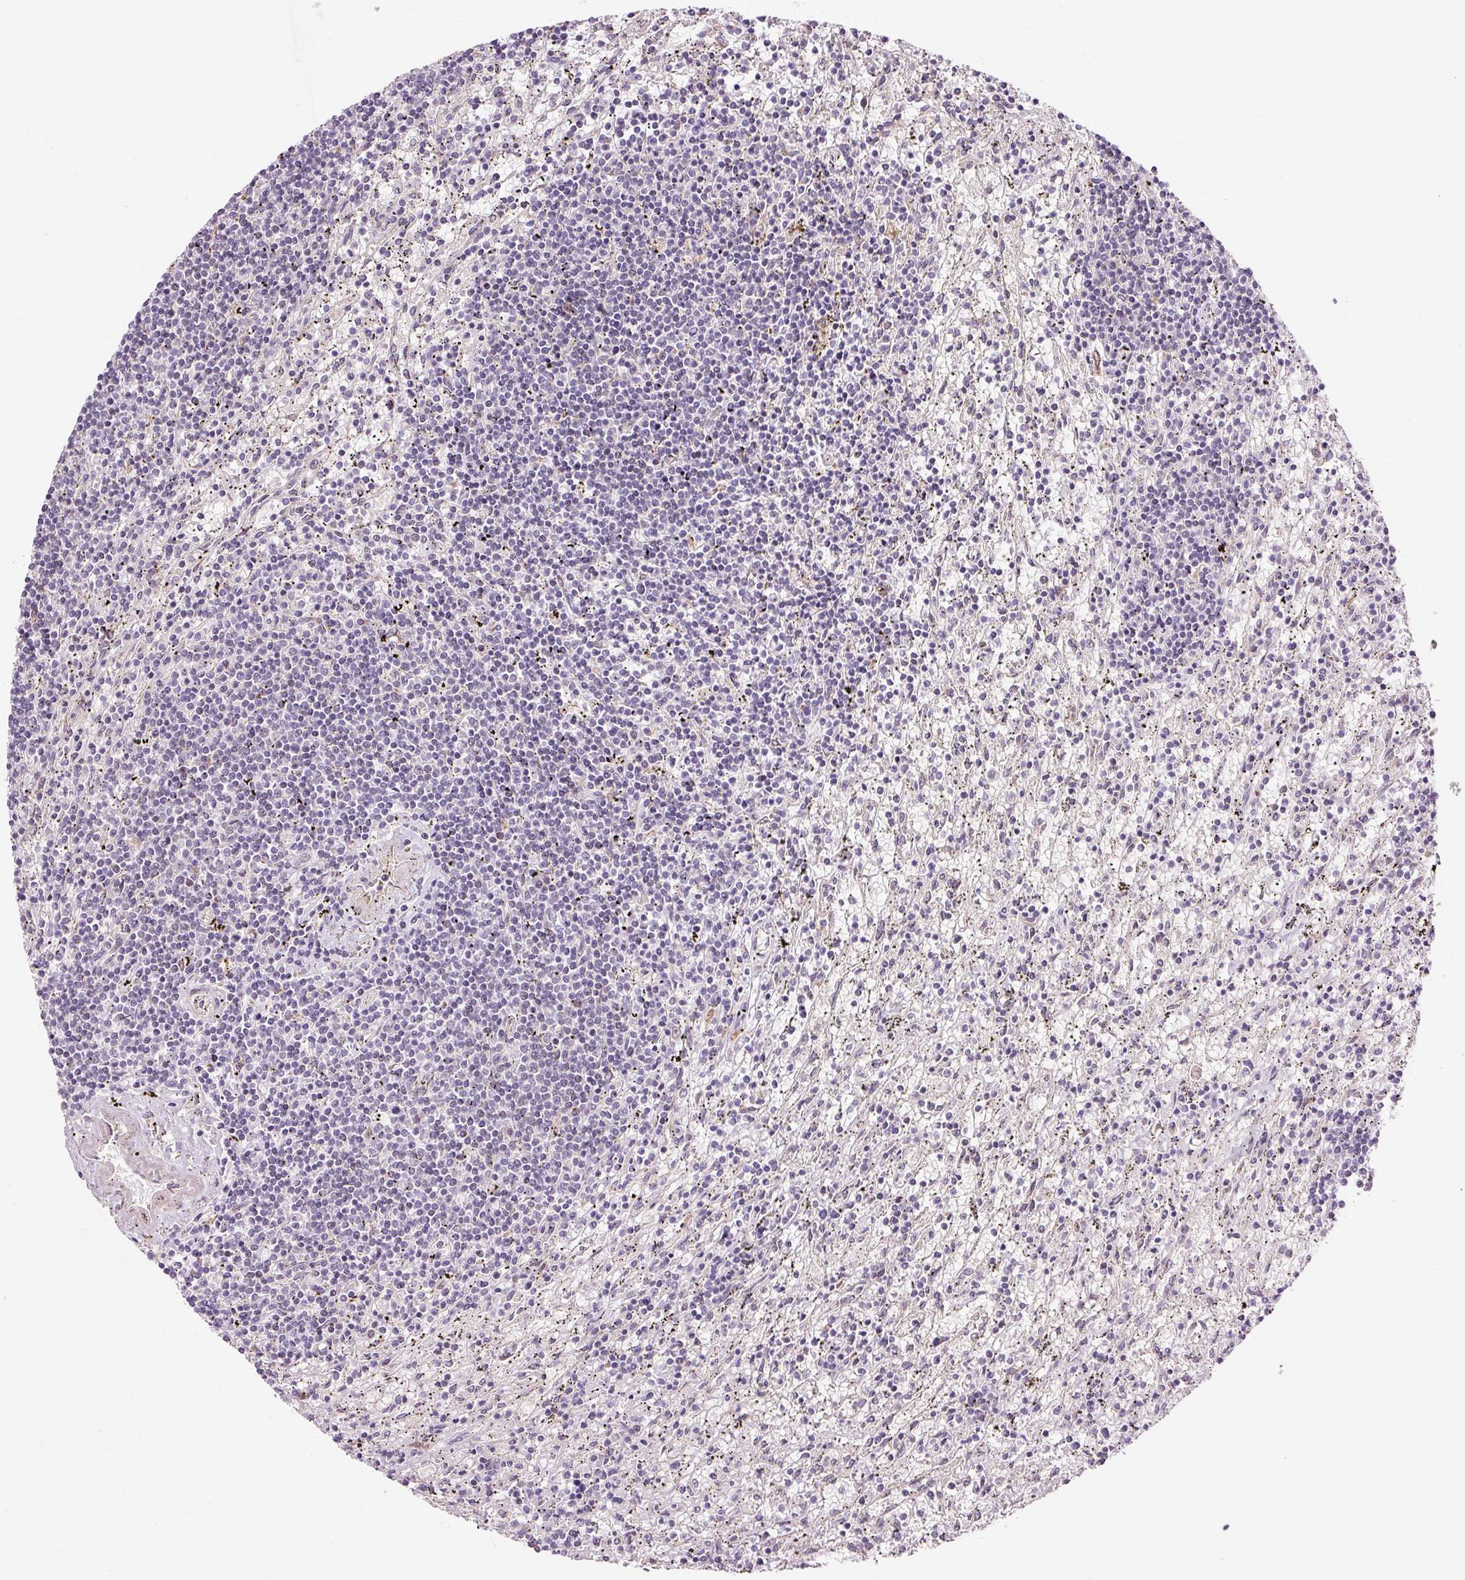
{"staining": {"intensity": "negative", "quantity": "none", "location": "none"}, "tissue": "lymphoma", "cell_type": "Tumor cells", "image_type": "cancer", "snomed": [{"axis": "morphology", "description": "Malignant lymphoma, non-Hodgkin's type, Low grade"}, {"axis": "topography", "description": "Spleen"}], "caption": "Tumor cells are negative for protein expression in human malignant lymphoma, non-Hodgkin's type (low-grade).", "gene": "ANKRD20A1", "patient": {"sex": "male", "age": 76}}